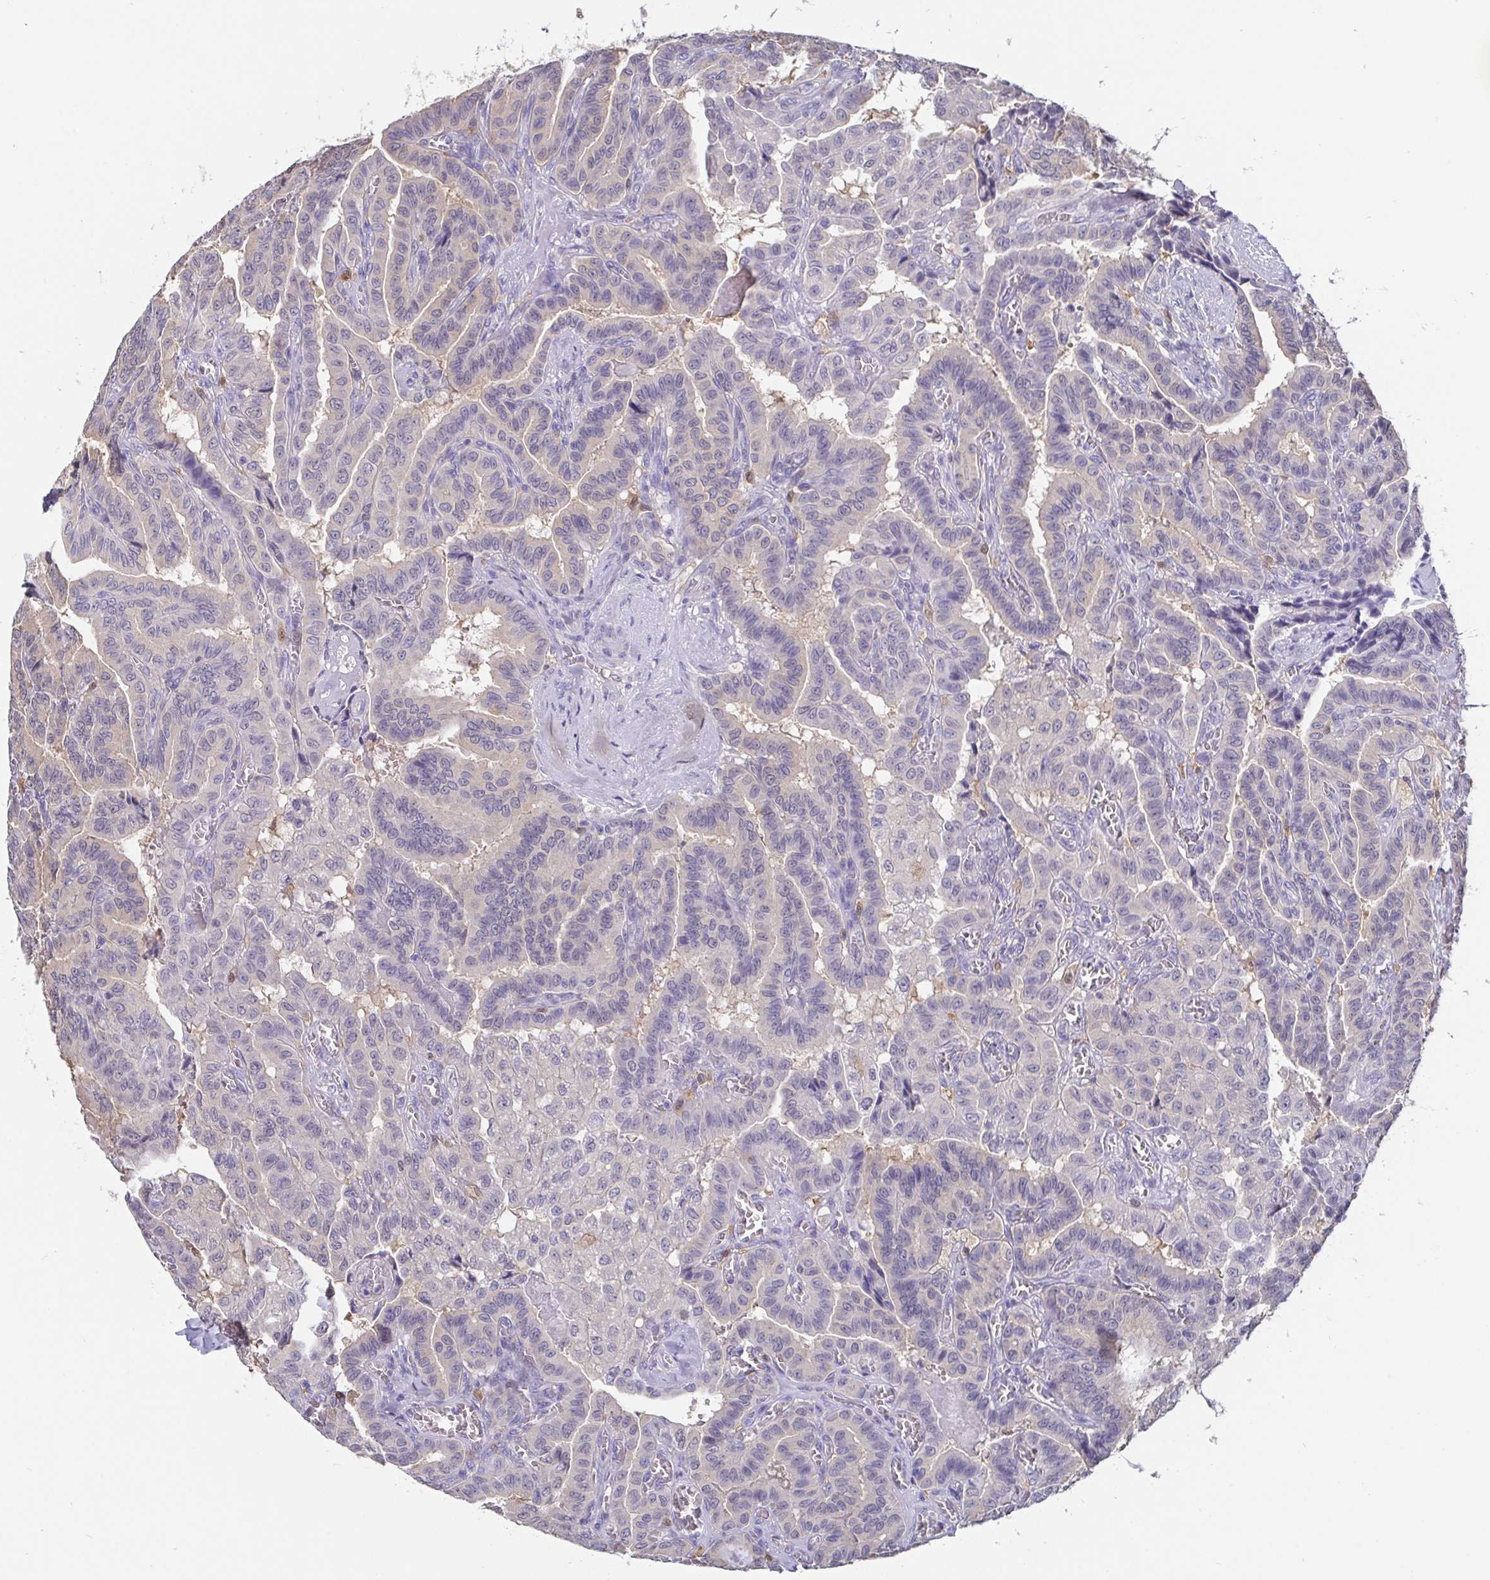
{"staining": {"intensity": "negative", "quantity": "none", "location": "none"}, "tissue": "thyroid cancer", "cell_type": "Tumor cells", "image_type": "cancer", "snomed": [{"axis": "morphology", "description": "Papillary adenocarcinoma, NOS"}, {"axis": "morphology", "description": "Papillary adenoma metastatic"}, {"axis": "topography", "description": "Thyroid gland"}], "caption": "IHC image of human papillary adenoma metastatic (thyroid) stained for a protein (brown), which reveals no expression in tumor cells. (Brightfield microscopy of DAB immunohistochemistry (IHC) at high magnification).", "gene": "IDH1", "patient": {"sex": "male", "age": 87}}